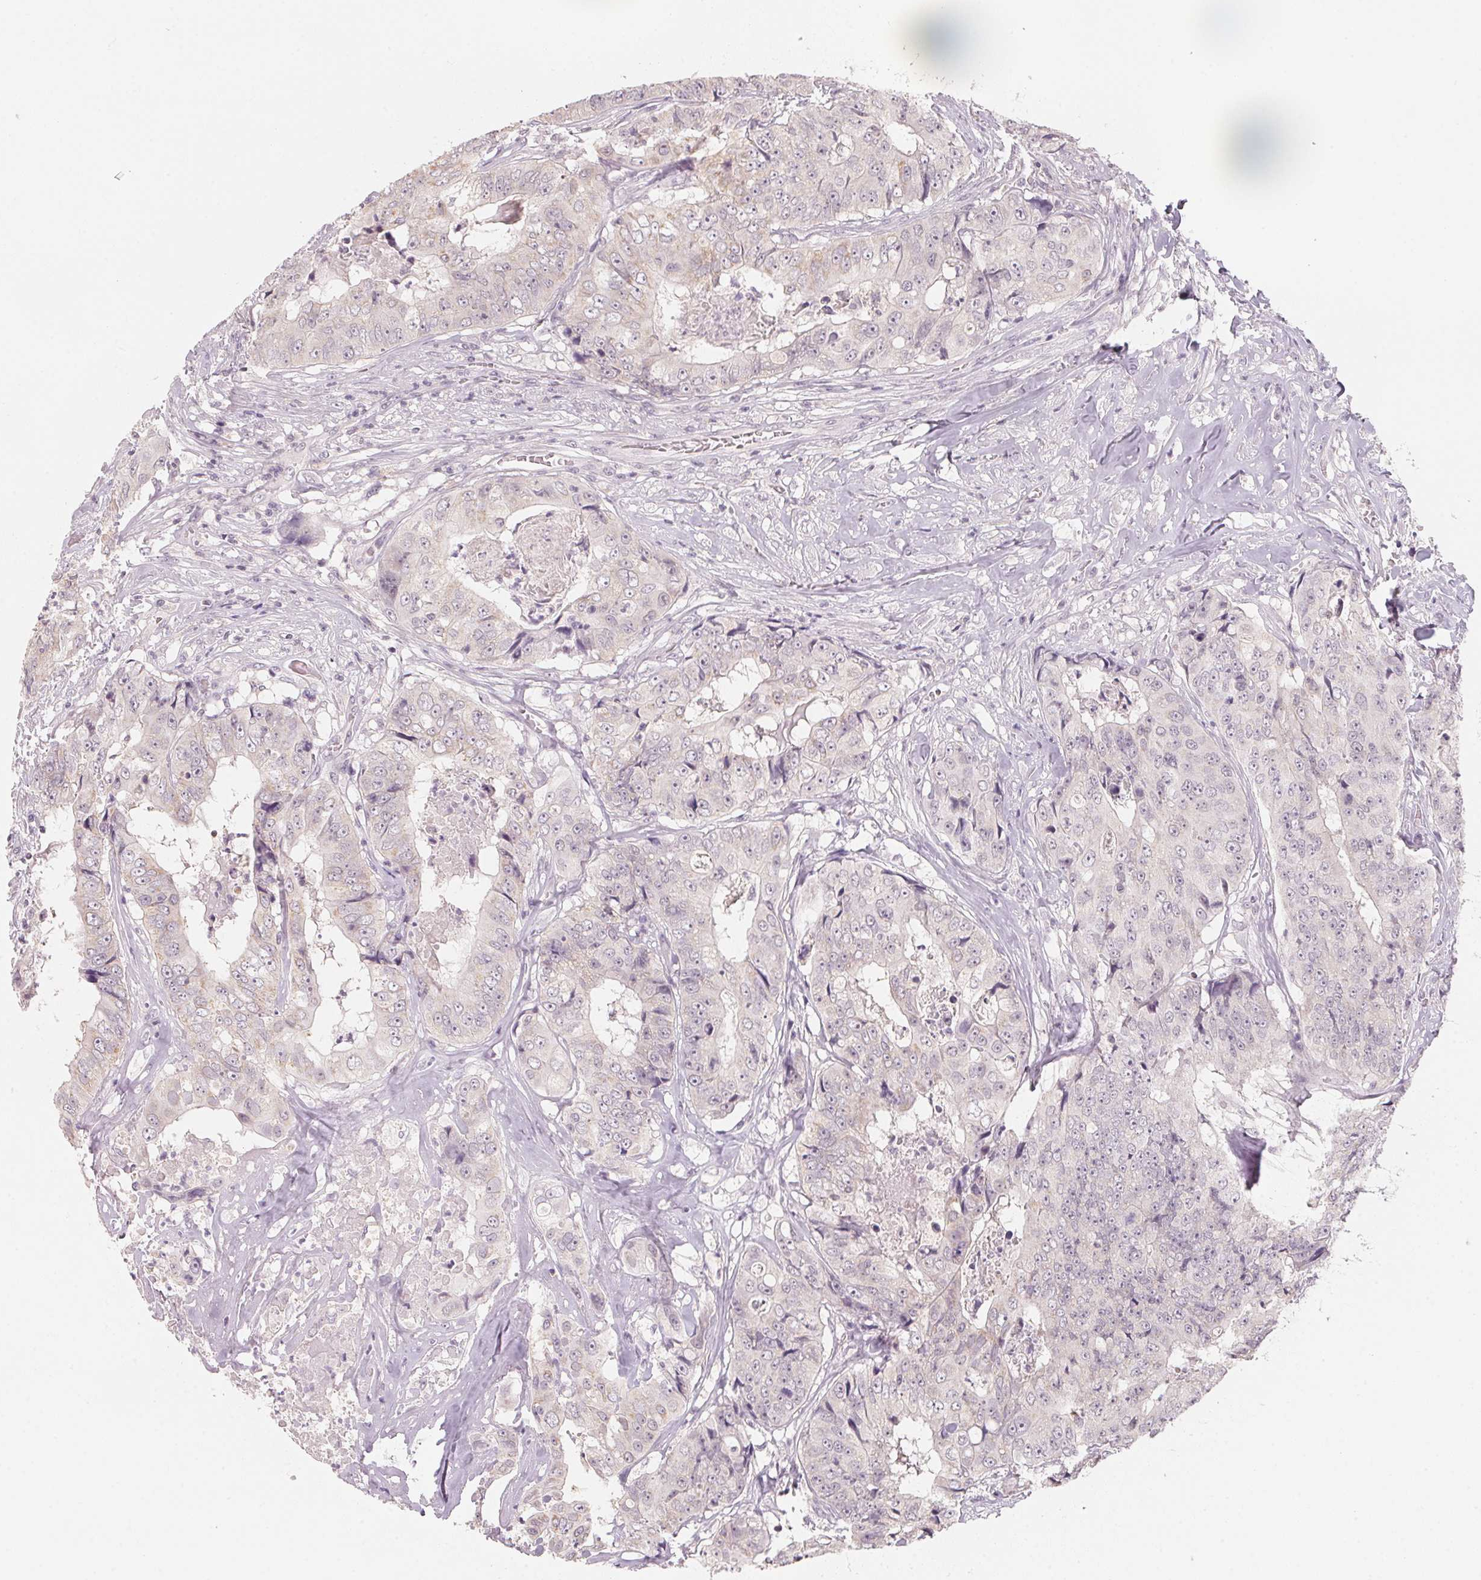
{"staining": {"intensity": "negative", "quantity": "none", "location": "none"}, "tissue": "colorectal cancer", "cell_type": "Tumor cells", "image_type": "cancer", "snomed": [{"axis": "morphology", "description": "Adenocarcinoma, NOS"}, {"axis": "topography", "description": "Rectum"}], "caption": "This is a histopathology image of immunohistochemistry staining of adenocarcinoma (colorectal), which shows no staining in tumor cells.", "gene": "ANKRD31", "patient": {"sex": "female", "age": 62}}